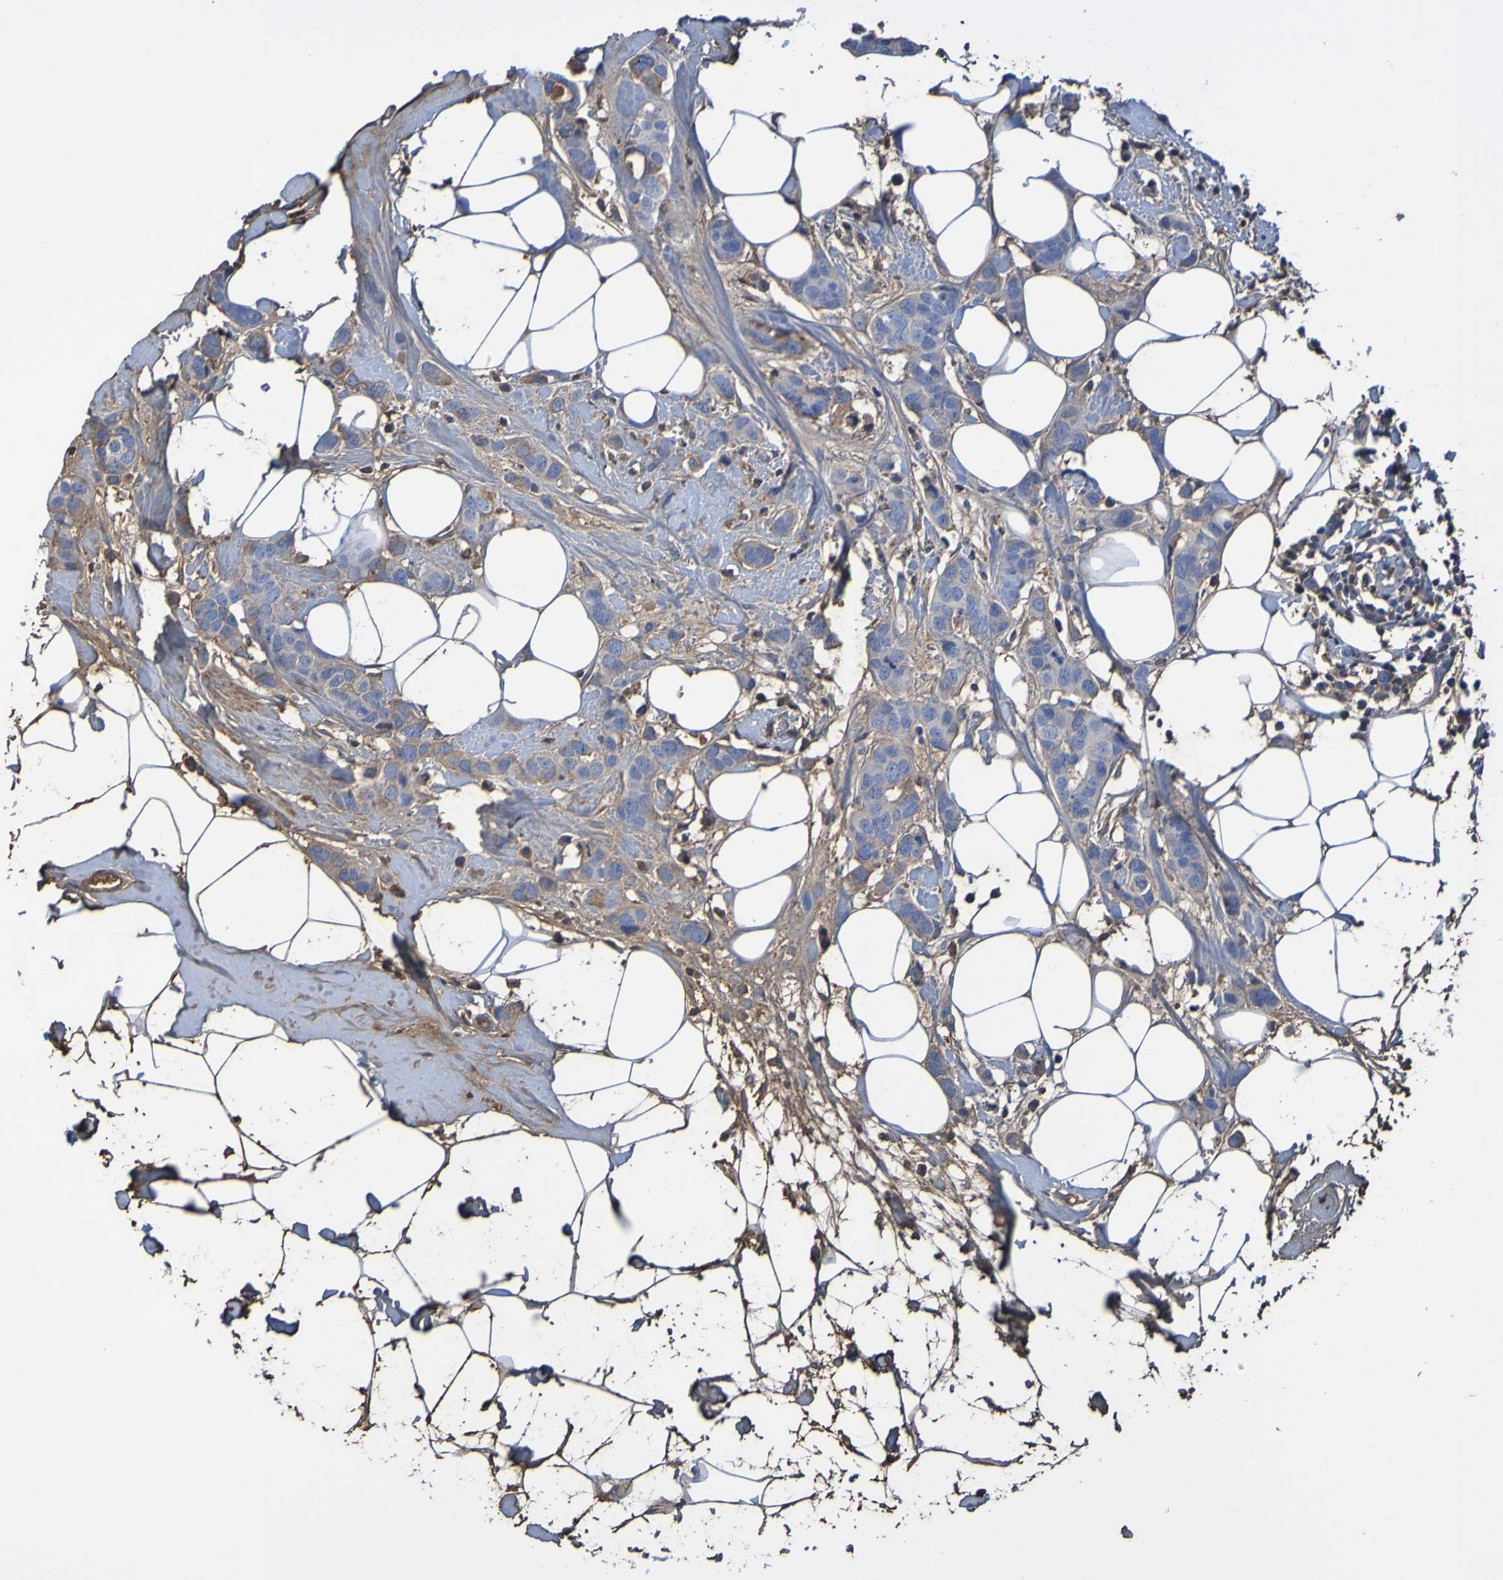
{"staining": {"intensity": "weak", "quantity": "25%-75%", "location": "cytoplasmic/membranous"}, "tissue": "breast cancer", "cell_type": "Tumor cells", "image_type": "cancer", "snomed": [{"axis": "morphology", "description": "Normal tissue, NOS"}, {"axis": "morphology", "description": "Duct carcinoma"}, {"axis": "topography", "description": "Breast"}], "caption": "IHC (DAB (3,3'-diaminobenzidine)) staining of breast cancer displays weak cytoplasmic/membranous protein positivity in about 25%-75% of tumor cells.", "gene": "GAB3", "patient": {"sex": "female", "age": 50}}